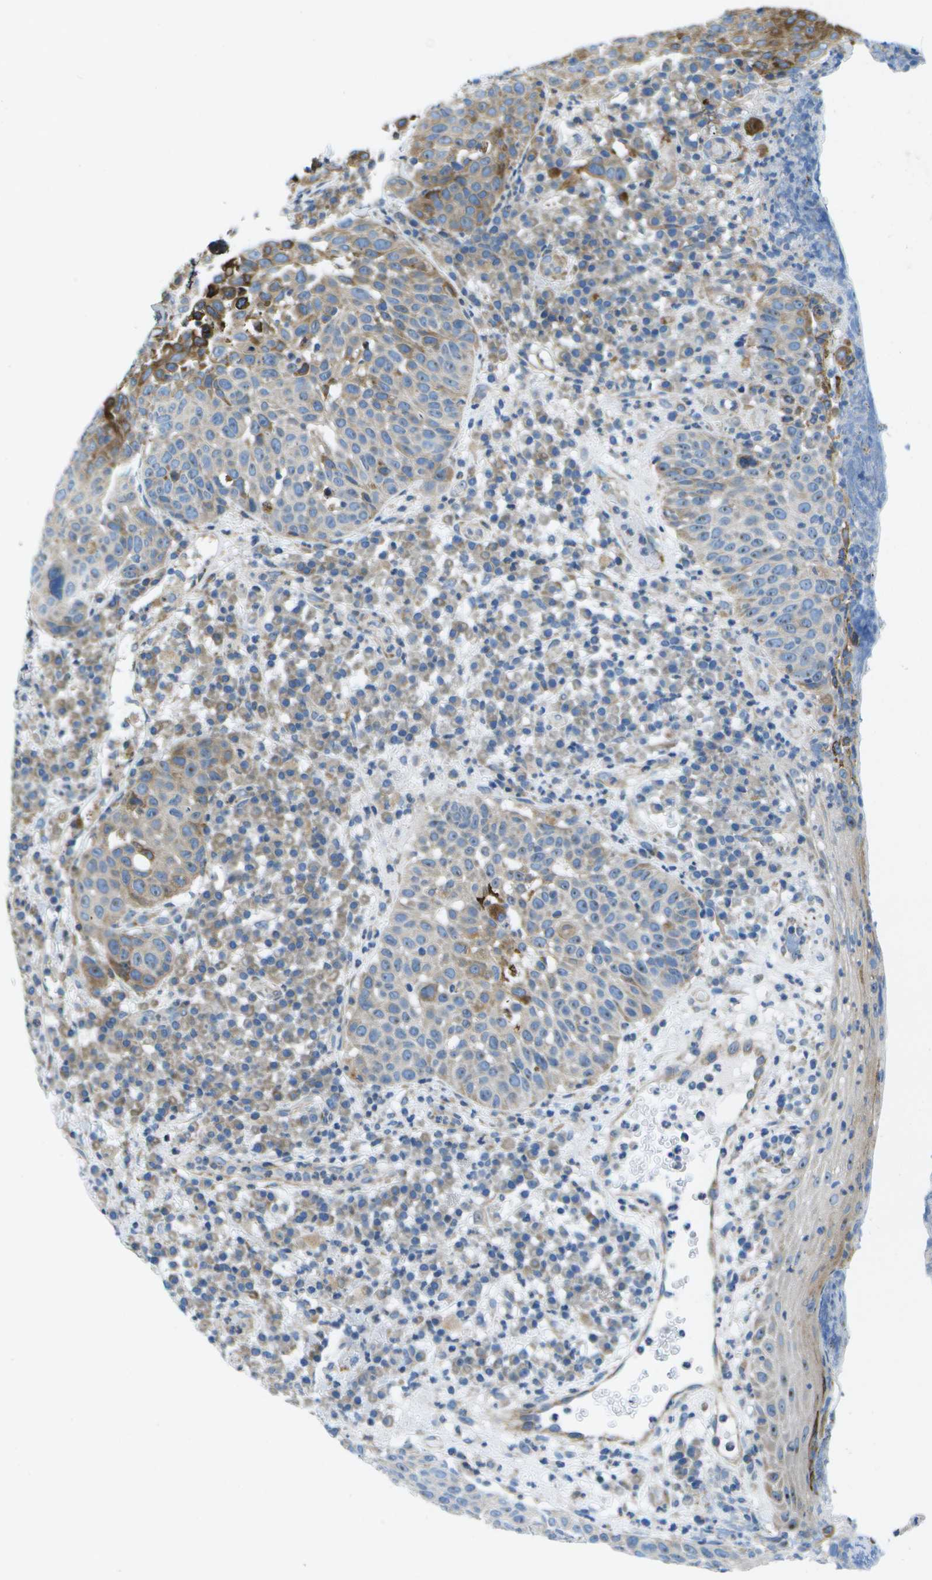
{"staining": {"intensity": "weak", "quantity": "25%-75%", "location": "cytoplasmic/membranous"}, "tissue": "skin cancer", "cell_type": "Tumor cells", "image_type": "cancer", "snomed": [{"axis": "morphology", "description": "Squamous cell carcinoma in situ, NOS"}, {"axis": "morphology", "description": "Squamous cell carcinoma, NOS"}, {"axis": "topography", "description": "Skin"}], "caption": "This image demonstrates immunohistochemistry staining of skin squamous cell carcinoma, with low weak cytoplasmic/membranous expression in about 25%-75% of tumor cells.", "gene": "GDF5", "patient": {"sex": "male", "age": 93}}